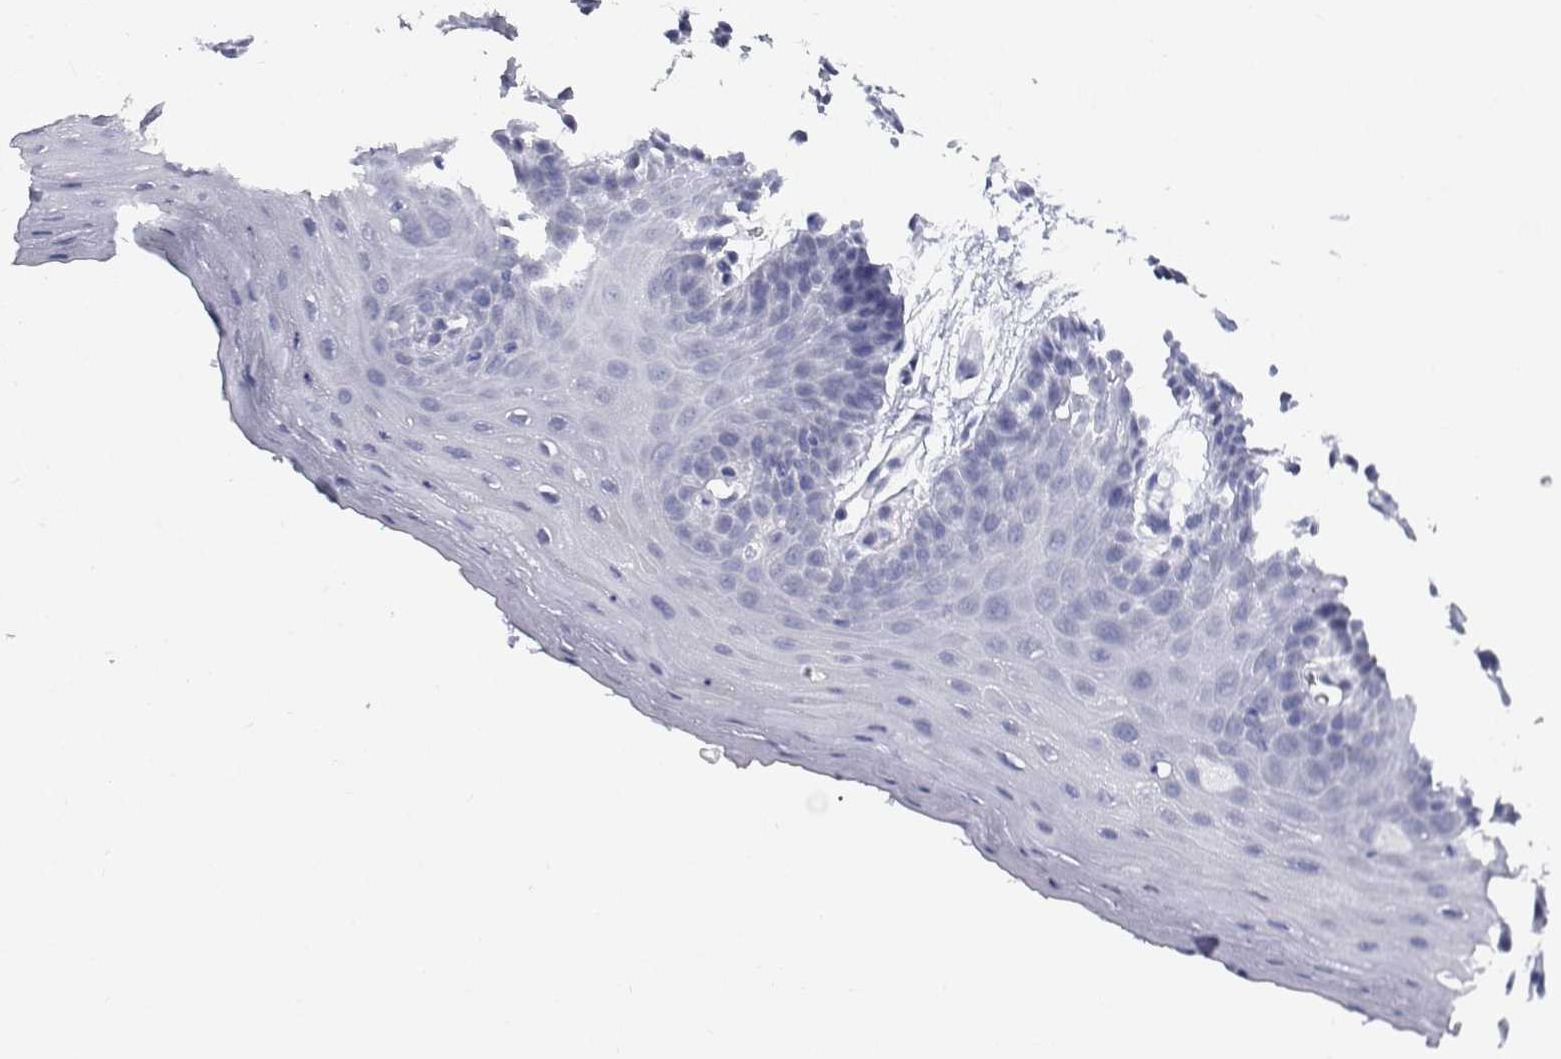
{"staining": {"intensity": "negative", "quantity": "none", "location": "none"}, "tissue": "oral mucosa", "cell_type": "Squamous epithelial cells", "image_type": "normal", "snomed": [{"axis": "morphology", "description": "Normal tissue, NOS"}, {"axis": "morphology", "description": "Squamous cell carcinoma, NOS"}, {"axis": "topography", "description": "Oral tissue"}, {"axis": "topography", "description": "Head-Neck"}], "caption": "The IHC histopathology image has no significant positivity in squamous epithelial cells of oral mucosa.", "gene": "PLXNA4", "patient": {"sex": "female", "age": 50}}